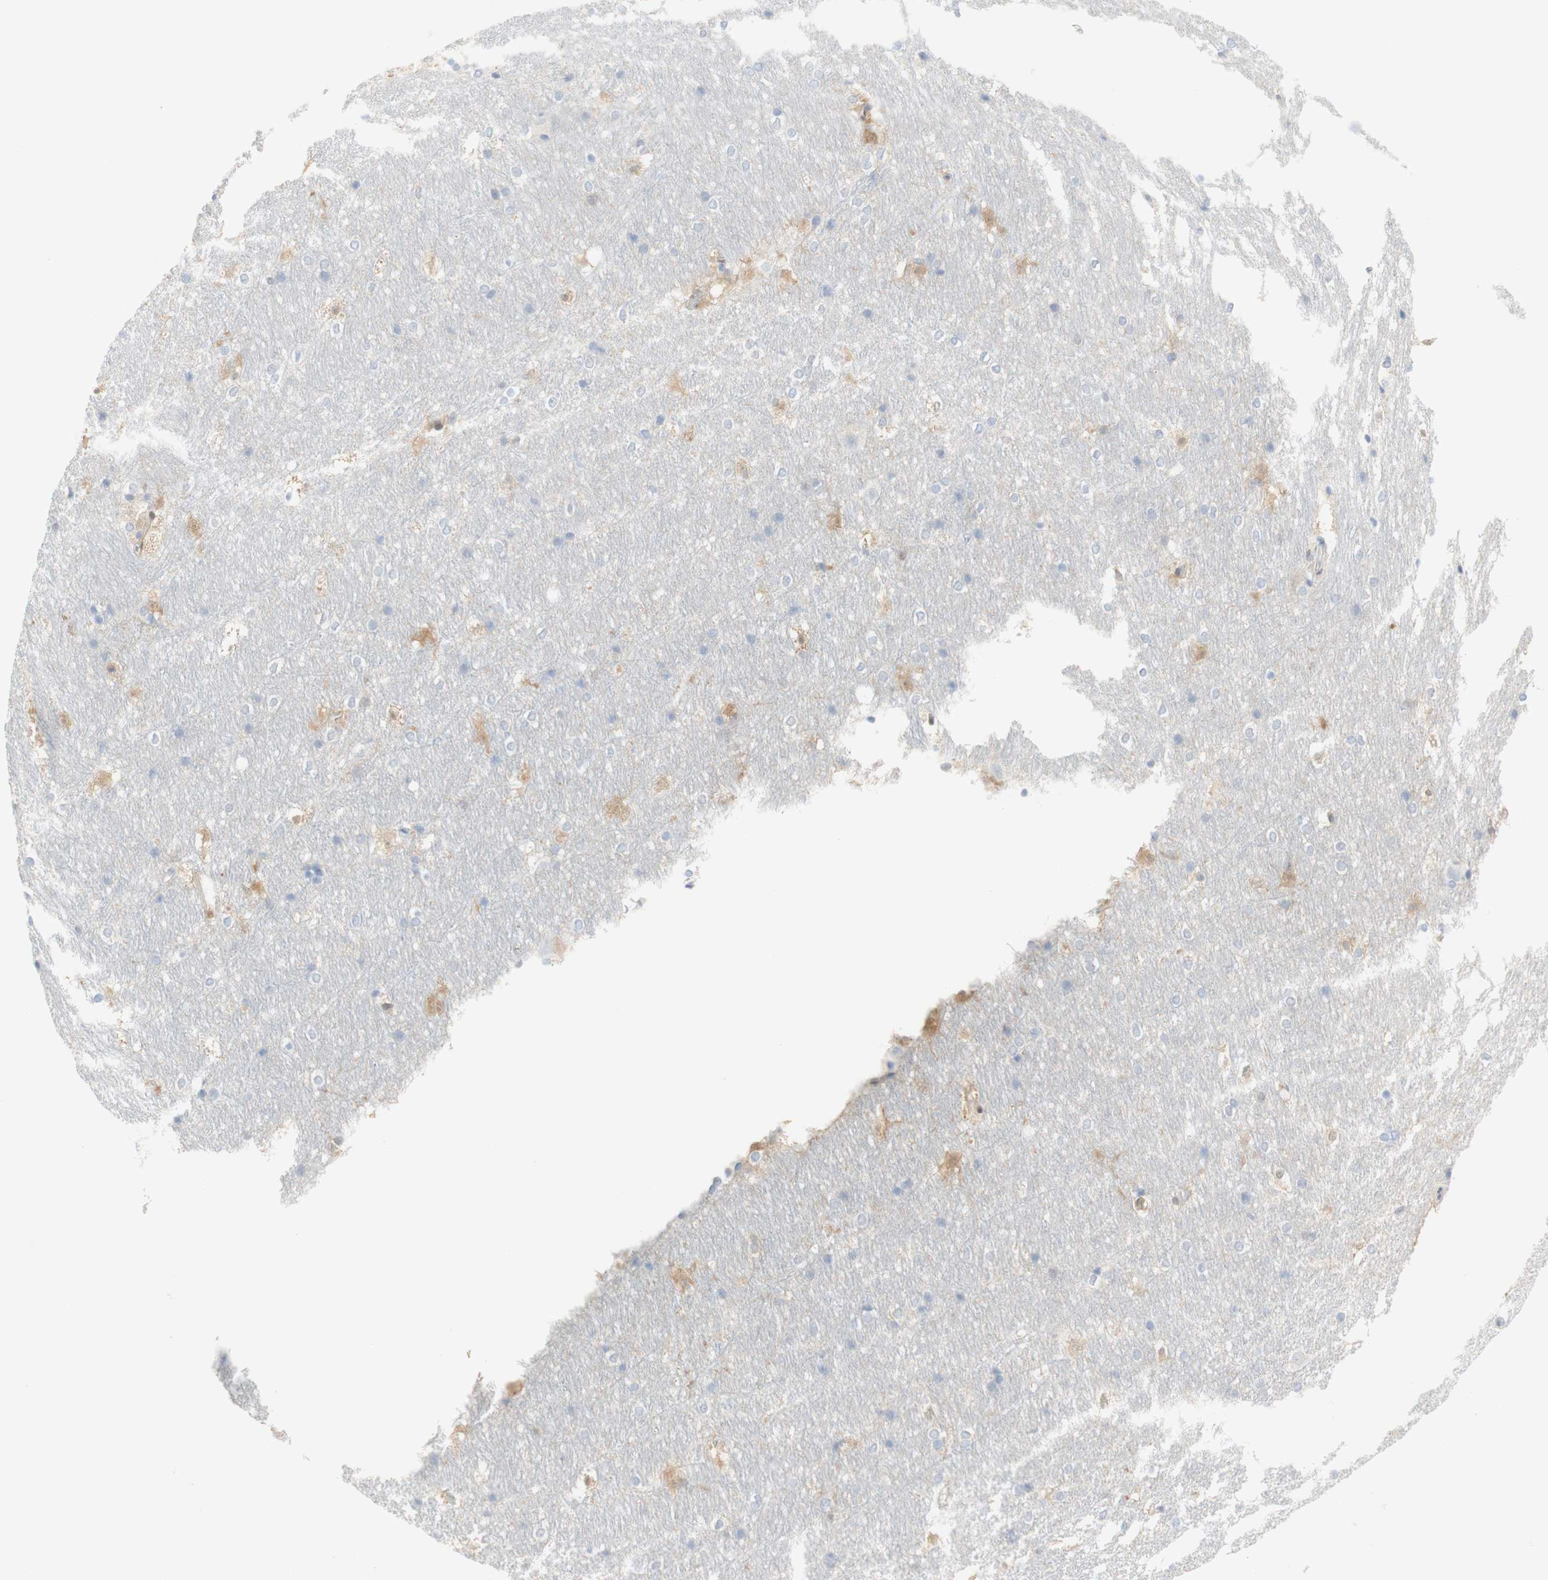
{"staining": {"intensity": "weak", "quantity": "<25%", "location": "cytoplasmic/membranous"}, "tissue": "hippocampus", "cell_type": "Glial cells", "image_type": "normal", "snomed": [{"axis": "morphology", "description": "Normal tissue, NOS"}, {"axis": "topography", "description": "Hippocampus"}], "caption": "Micrograph shows no protein positivity in glial cells of benign hippocampus. (DAB IHC with hematoxylin counter stain).", "gene": "SELENBP1", "patient": {"sex": "female", "age": 19}}